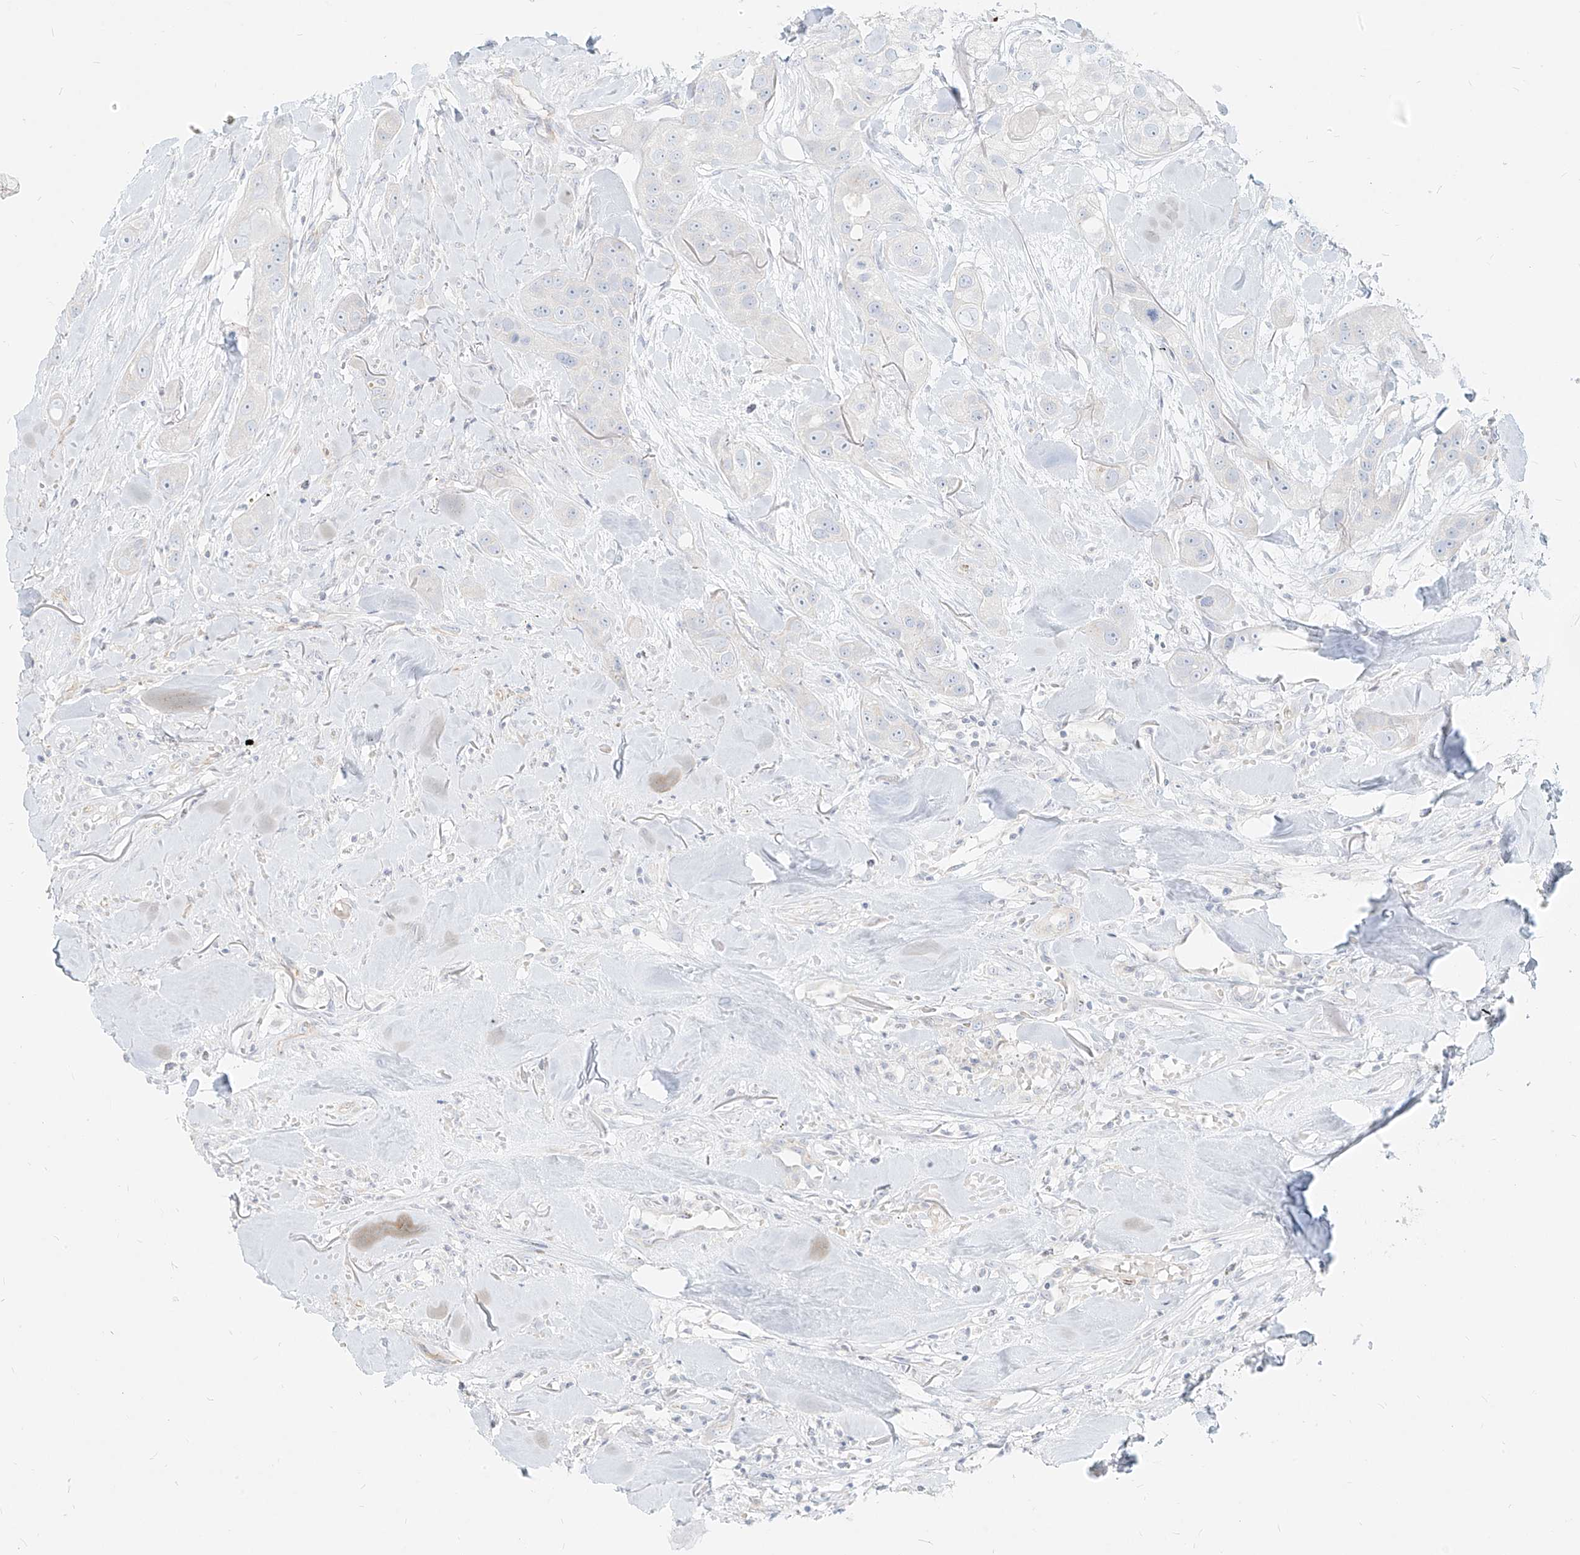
{"staining": {"intensity": "negative", "quantity": "none", "location": "none"}, "tissue": "head and neck cancer", "cell_type": "Tumor cells", "image_type": "cancer", "snomed": [{"axis": "morphology", "description": "Normal tissue, NOS"}, {"axis": "morphology", "description": "Squamous cell carcinoma, NOS"}, {"axis": "topography", "description": "Skeletal muscle"}, {"axis": "topography", "description": "Head-Neck"}], "caption": "Immunohistochemical staining of human head and neck cancer (squamous cell carcinoma) shows no significant expression in tumor cells.", "gene": "ITPKB", "patient": {"sex": "male", "age": 51}}